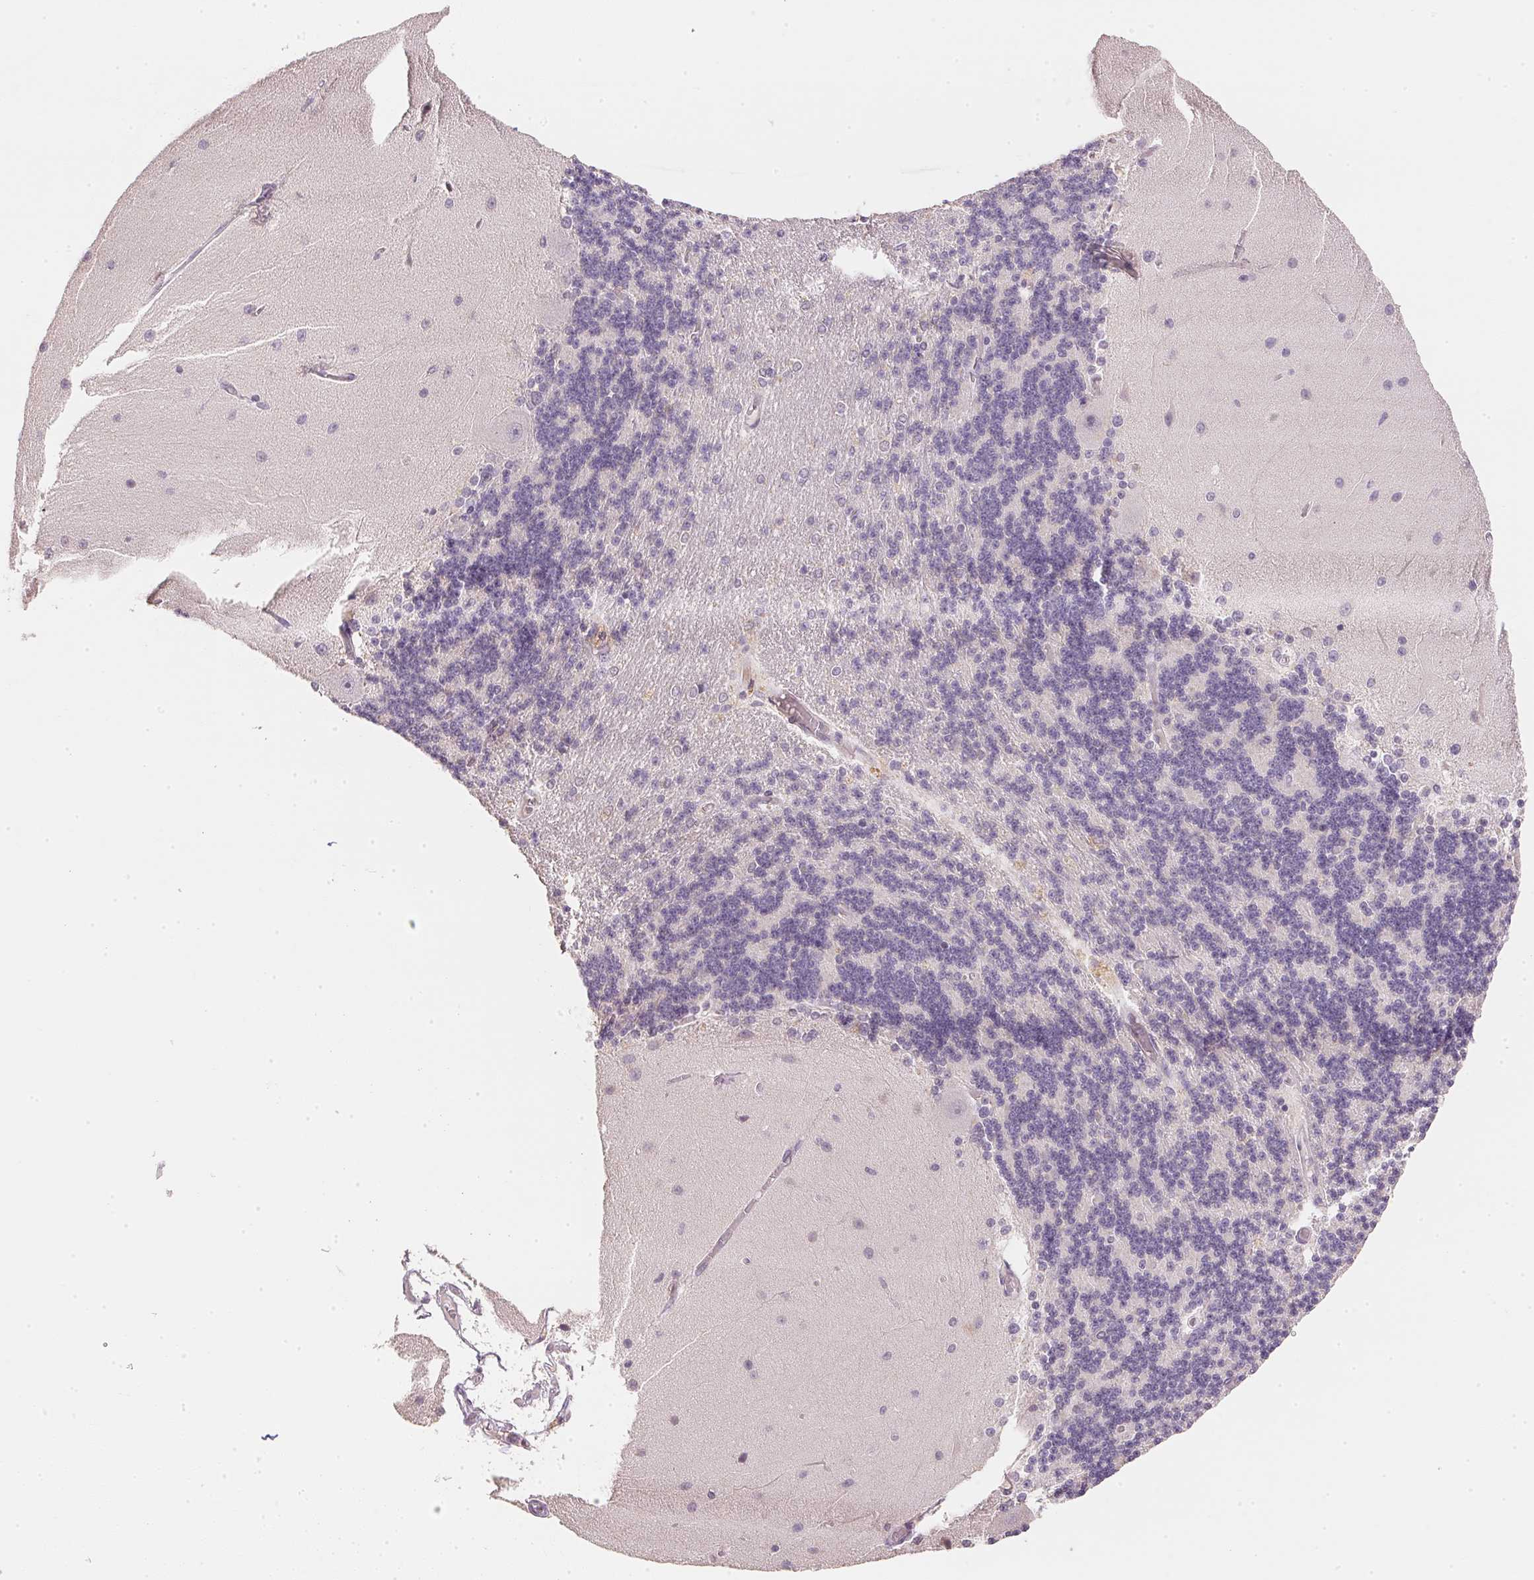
{"staining": {"intensity": "negative", "quantity": "none", "location": "none"}, "tissue": "cerebellum", "cell_type": "Cells in granular layer", "image_type": "normal", "snomed": [{"axis": "morphology", "description": "Normal tissue, NOS"}, {"axis": "topography", "description": "Cerebellum"}], "caption": "Cells in granular layer show no significant positivity in normal cerebellum. (Brightfield microscopy of DAB (3,3'-diaminobenzidine) immunohistochemistry (IHC) at high magnification).", "gene": "DHCR24", "patient": {"sex": "female", "age": 54}}